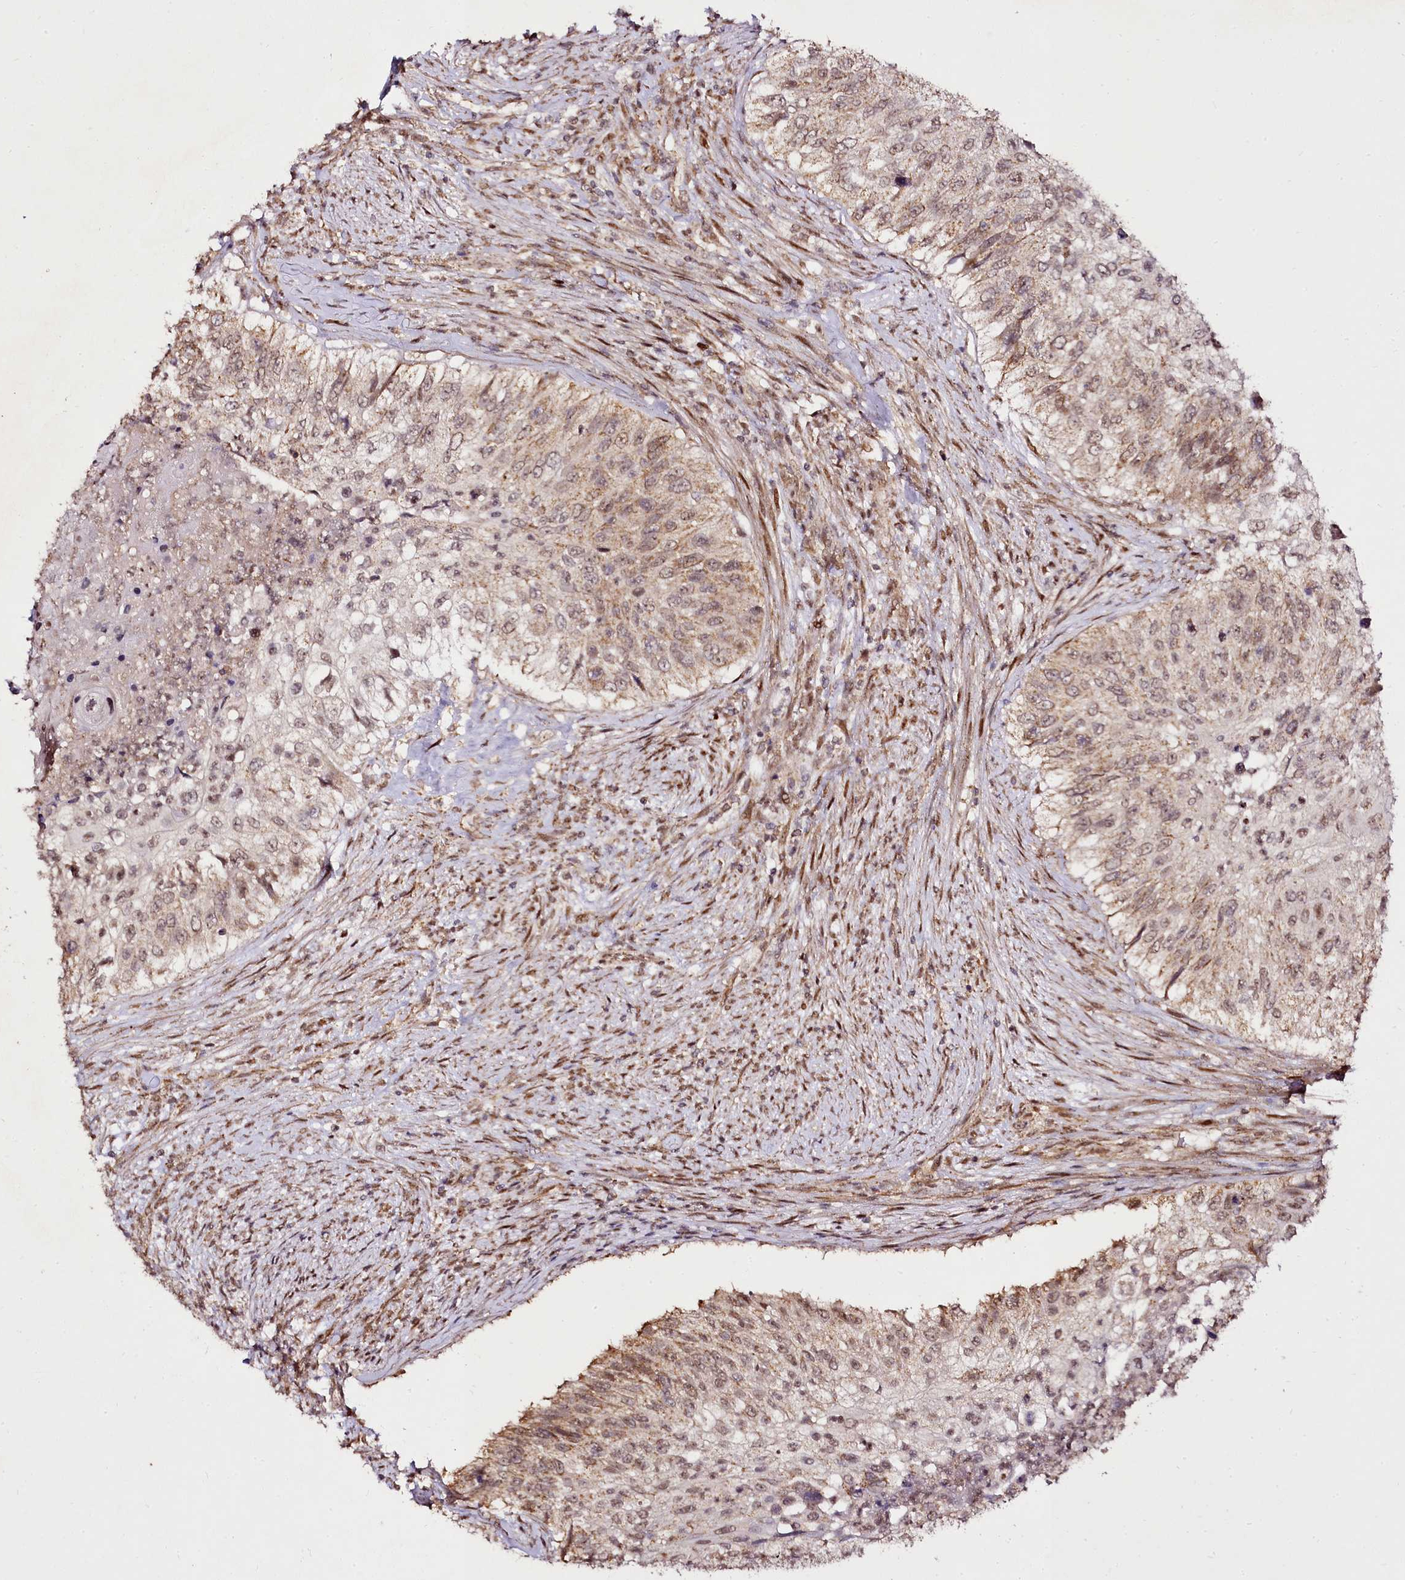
{"staining": {"intensity": "moderate", "quantity": ">75%", "location": "cytoplasmic/membranous,nuclear"}, "tissue": "urothelial cancer", "cell_type": "Tumor cells", "image_type": "cancer", "snomed": [{"axis": "morphology", "description": "Urothelial carcinoma, High grade"}, {"axis": "topography", "description": "Urinary bladder"}], "caption": "Immunohistochemical staining of high-grade urothelial carcinoma reveals medium levels of moderate cytoplasmic/membranous and nuclear staining in about >75% of tumor cells.", "gene": "EDIL3", "patient": {"sex": "female", "age": 60}}